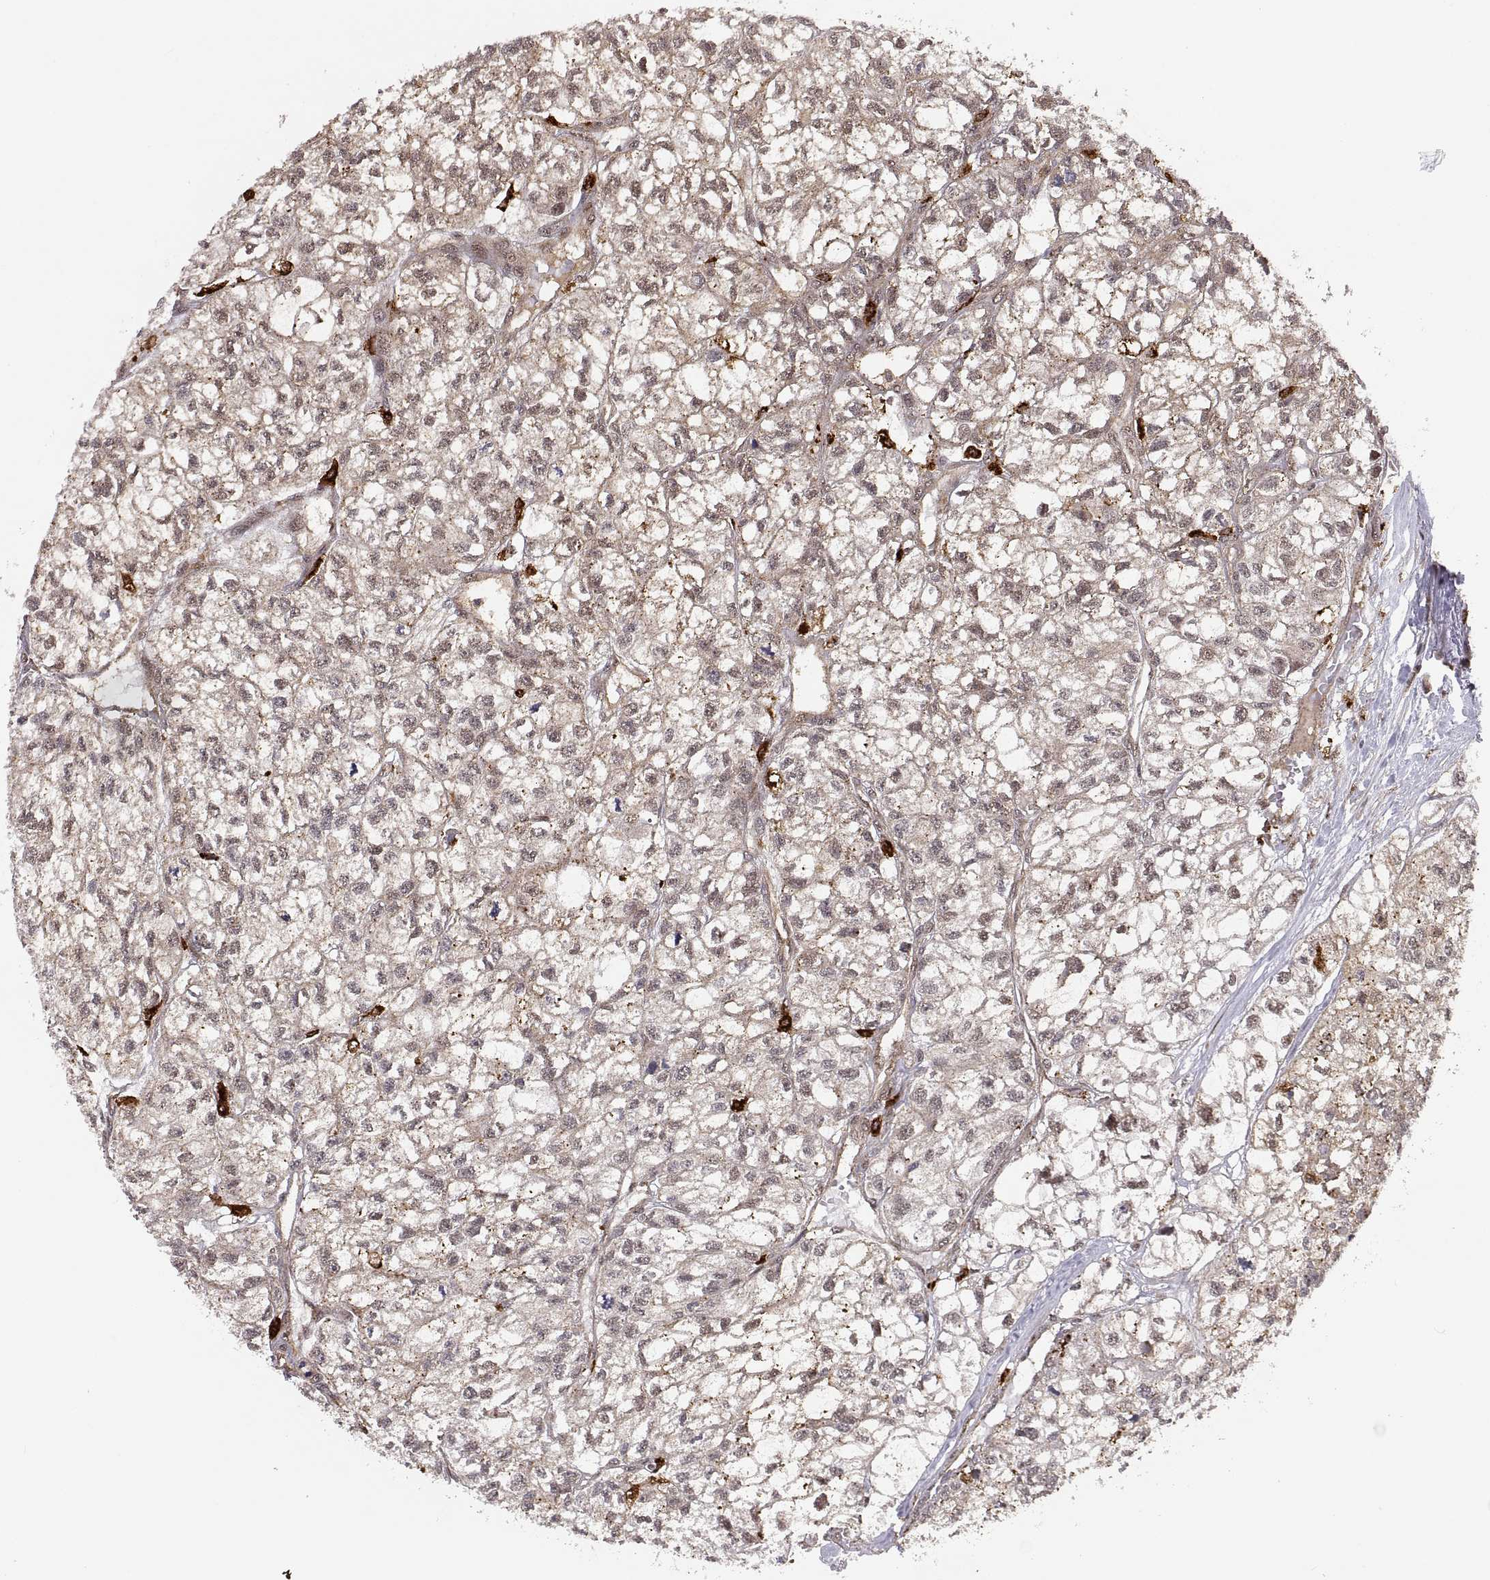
{"staining": {"intensity": "weak", "quantity": "25%-75%", "location": "cytoplasmic/membranous"}, "tissue": "renal cancer", "cell_type": "Tumor cells", "image_type": "cancer", "snomed": [{"axis": "morphology", "description": "Adenocarcinoma, NOS"}, {"axis": "topography", "description": "Kidney"}], "caption": "Immunohistochemistry image of human renal adenocarcinoma stained for a protein (brown), which shows low levels of weak cytoplasmic/membranous expression in approximately 25%-75% of tumor cells.", "gene": "PSMC2", "patient": {"sex": "male", "age": 56}}